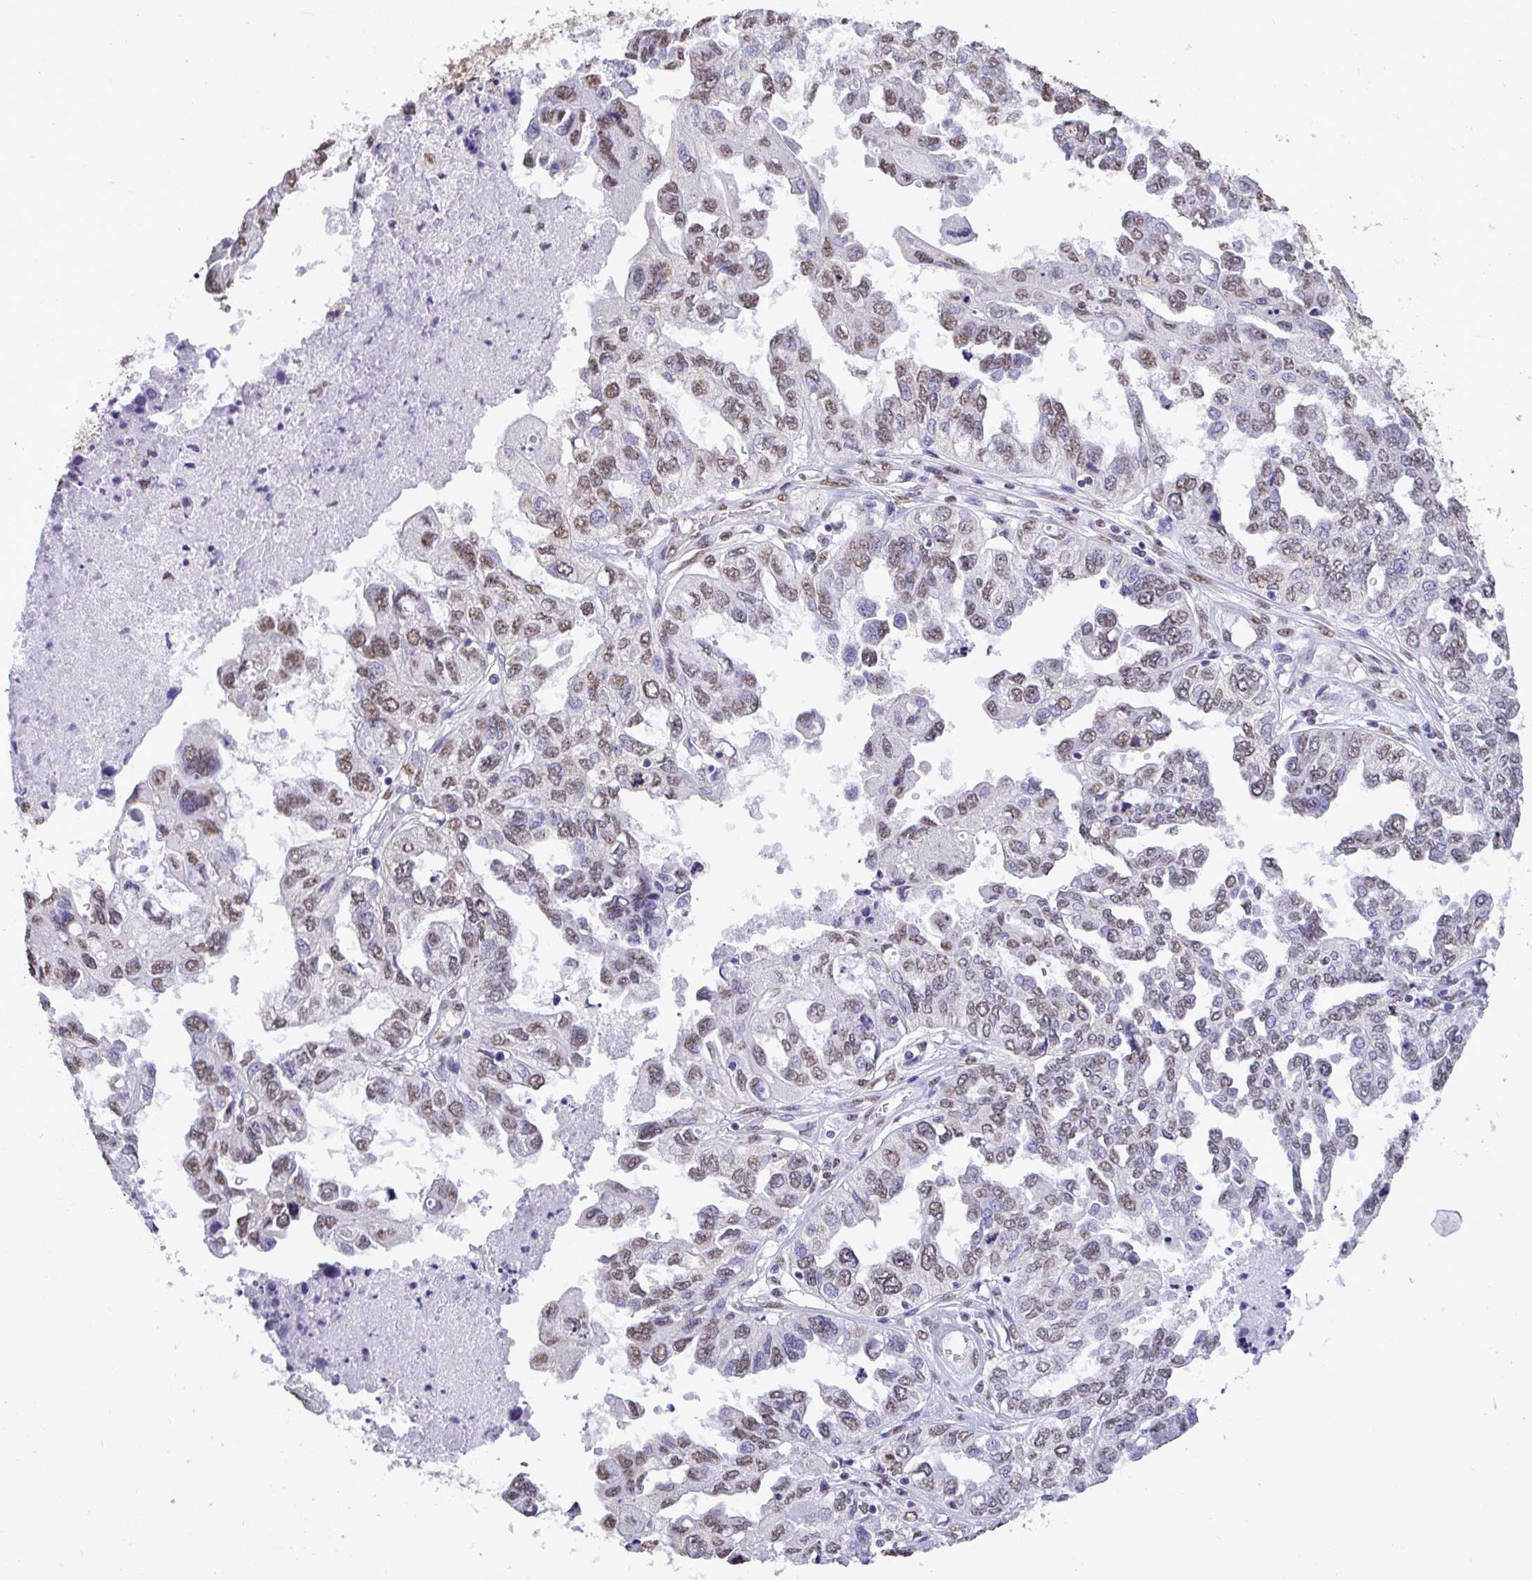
{"staining": {"intensity": "moderate", "quantity": ">75%", "location": "nuclear"}, "tissue": "ovarian cancer", "cell_type": "Tumor cells", "image_type": "cancer", "snomed": [{"axis": "morphology", "description": "Cystadenocarcinoma, serous, NOS"}, {"axis": "topography", "description": "Ovary"}], "caption": "Serous cystadenocarcinoma (ovarian) stained with IHC demonstrates moderate nuclear staining in approximately >75% of tumor cells. Immunohistochemistry stains the protein in brown and the nuclei are stained blue.", "gene": "SEMA6B", "patient": {"sex": "female", "age": 53}}